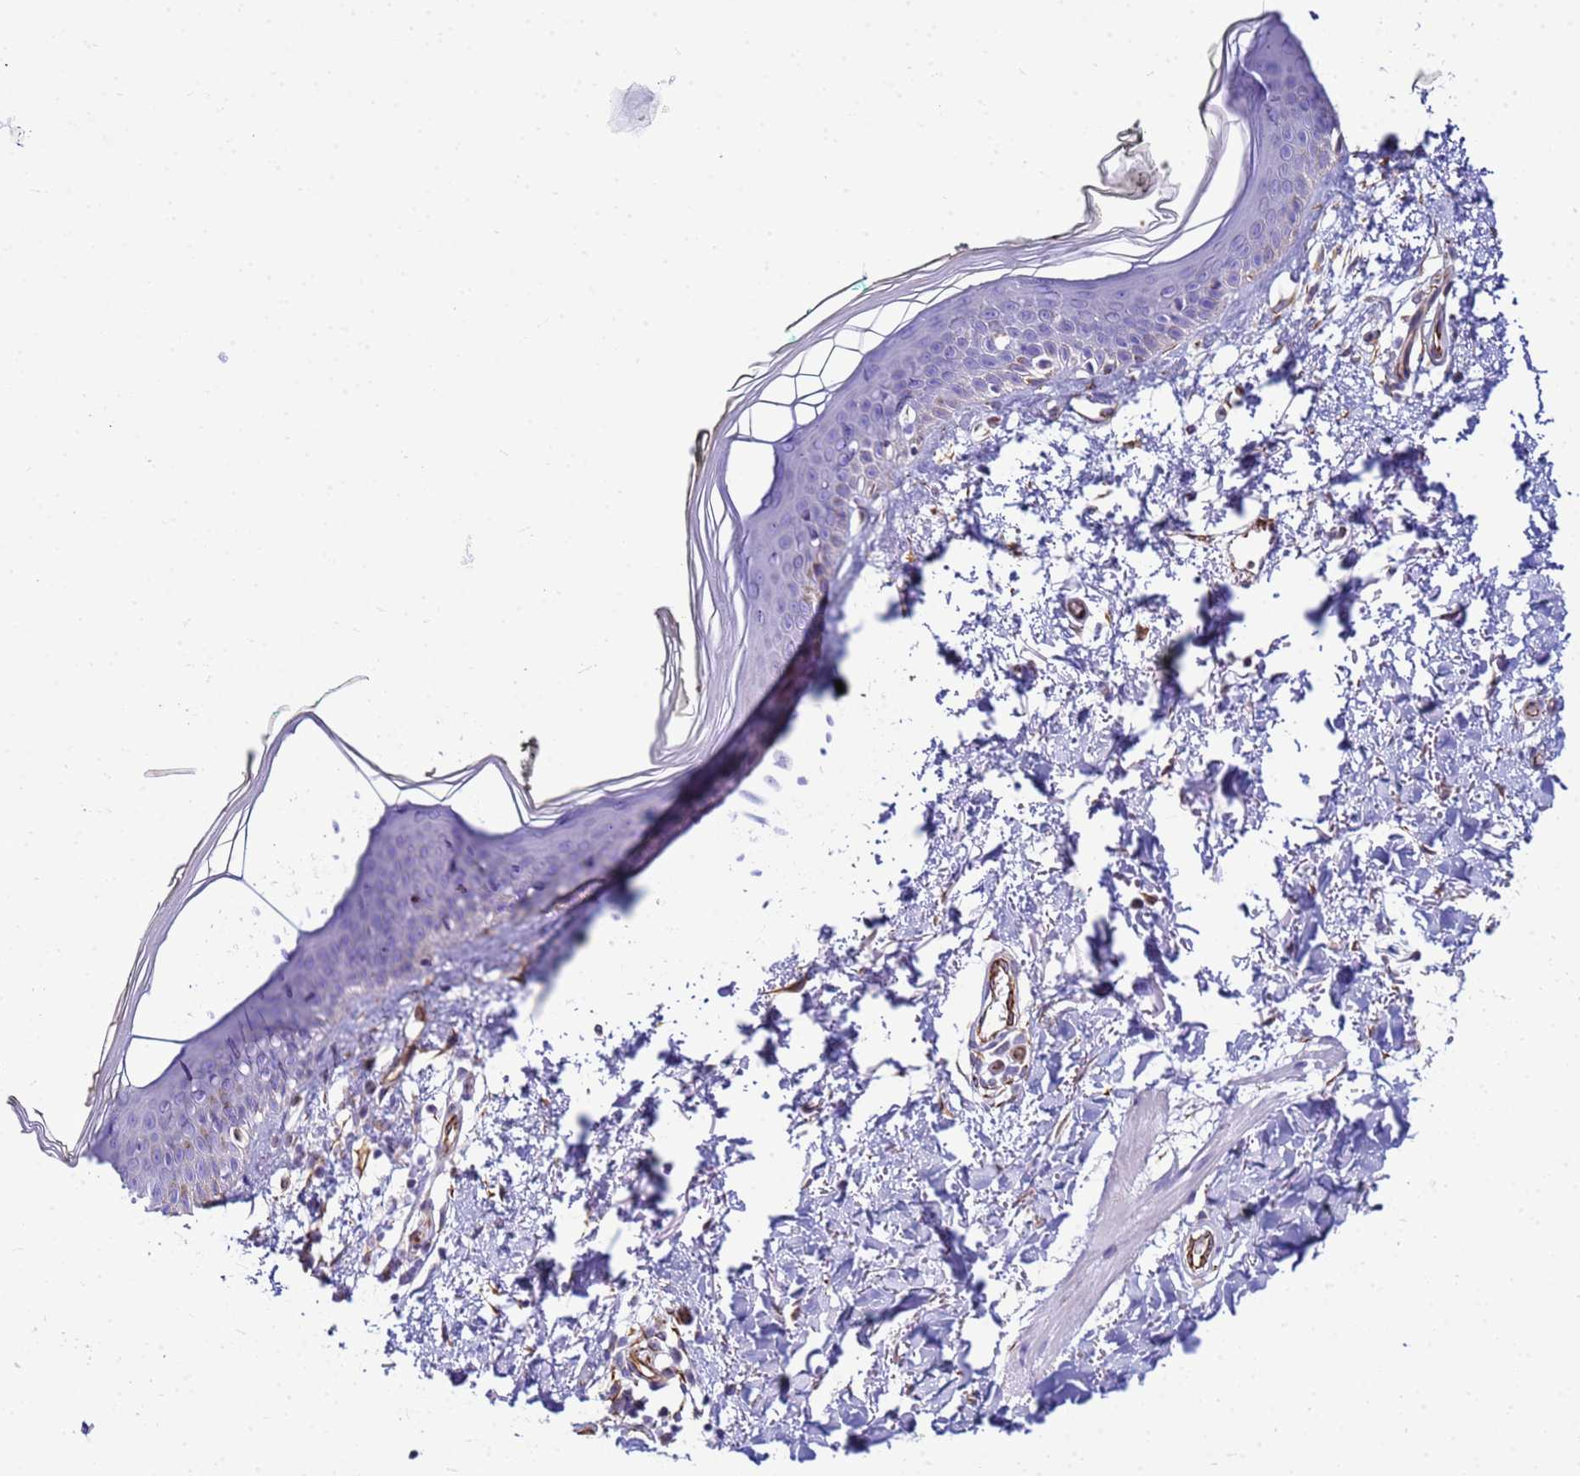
{"staining": {"intensity": "moderate", "quantity": "25%-75%", "location": "cytoplasmic/membranous"}, "tissue": "skin", "cell_type": "Fibroblasts", "image_type": "normal", "snomed": [{"axis": "morphology", "description": "Normal tissue, NOS"}, {"axis": "topography", "description": "Skin"}], "caption": "Protein positivity by immunohistochemistry reveals moderate cytoplasmic/membranous staining in about 25%-75% of fibroblasts in unremarkable skin. (DAB IHC, brown staining for protein, blue staining for nuclei).", "gene": "UBXN2B", "patient": {"sex": "male", "age": 62}}